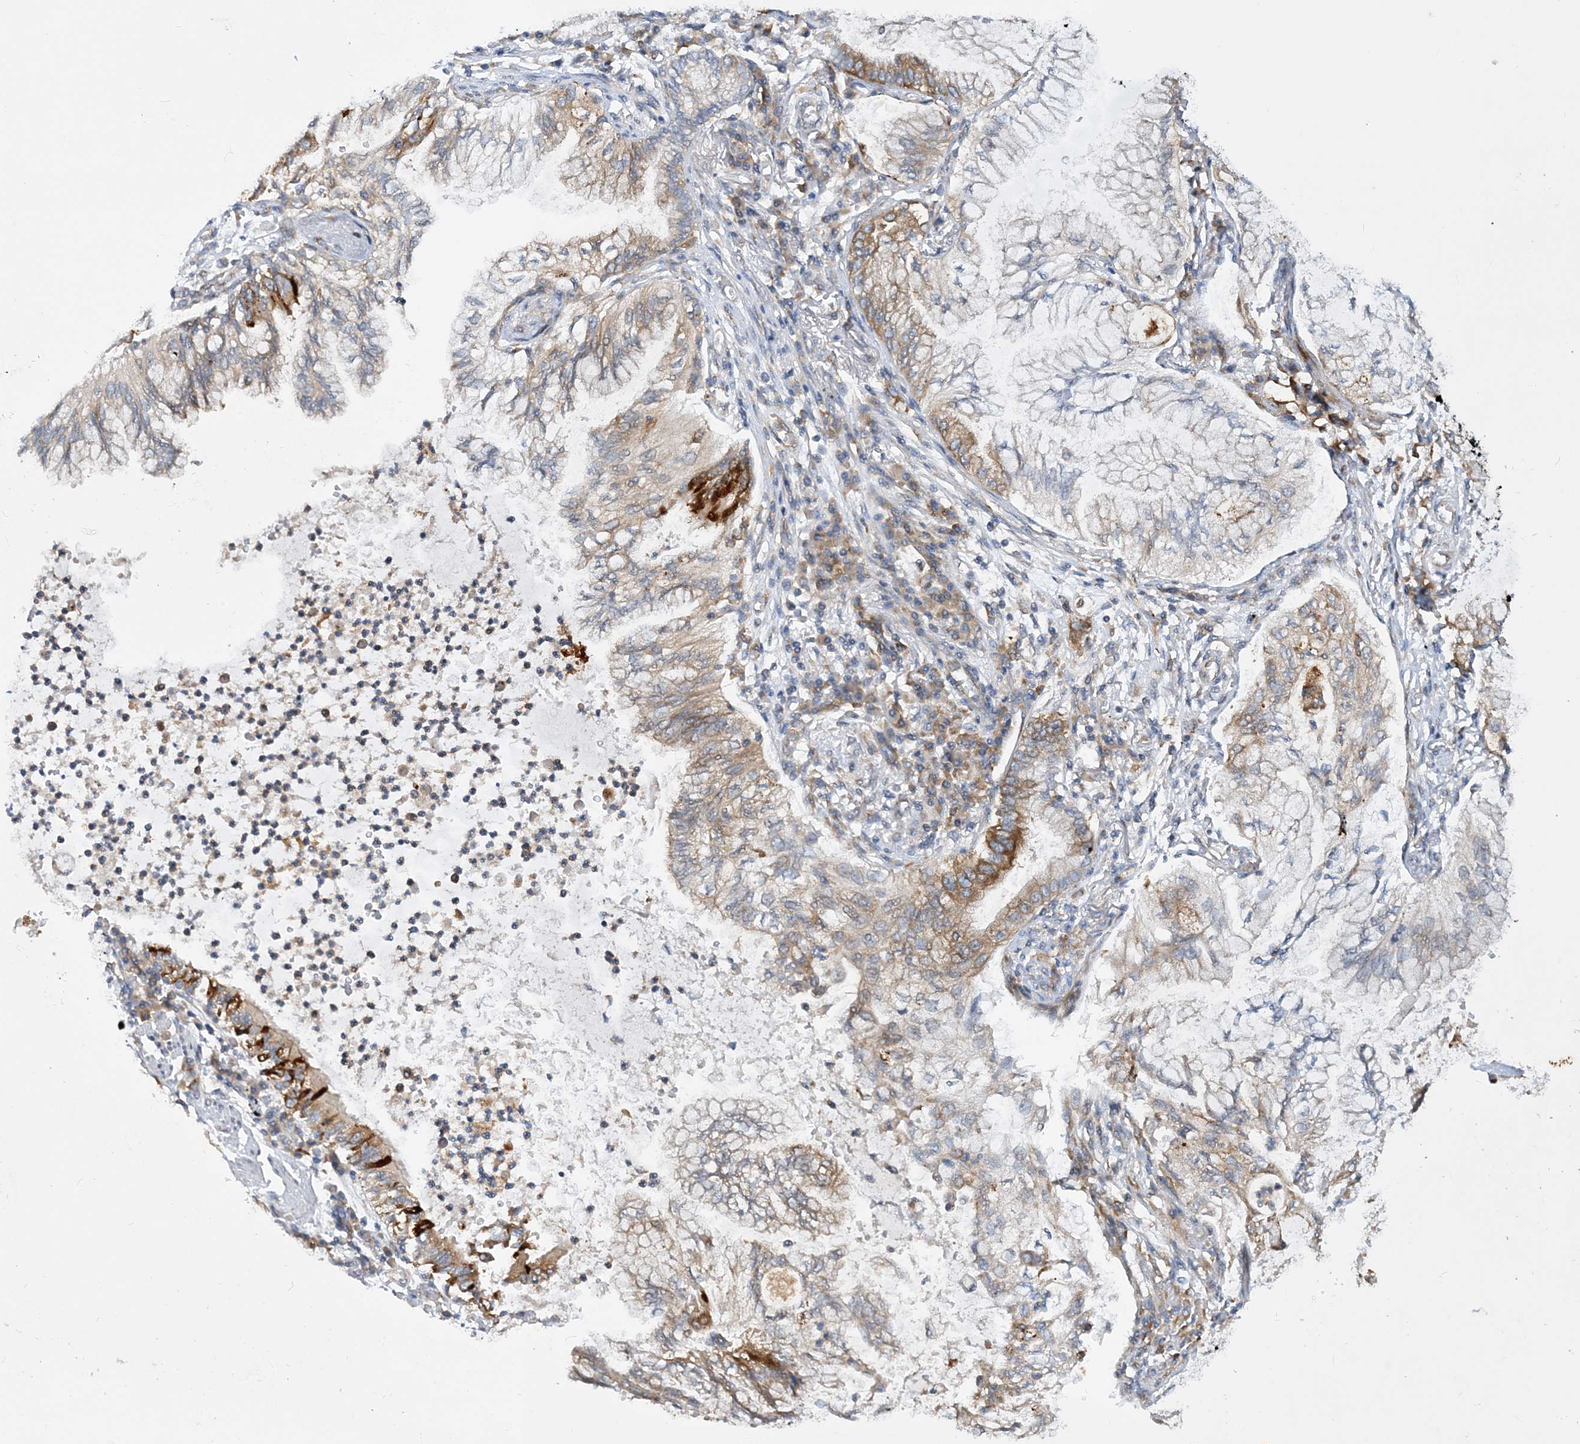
{"staining": {"intensity": "moderate", "quantity": "25%-75%", "location": "cytoplasmic/membranous"}, "tissue": "lung cancer", "cell_type": "Tumor cells", "image_type": "cancer", "snomed": [{"axis": "morphology", "description": "Adenocarcinoma, NOS"}, {"axis": "topography", "description": "Lung"}], "caption": "The image demonstrates immunohistochemical staining of adenocarcinoma (lung). There is moderate cytoplasmic/membranous staining is identified in approximately 25%-75% of tumor cells.", "gene": "LARP4B", "patient": {"sex": "female", "age": 70}}